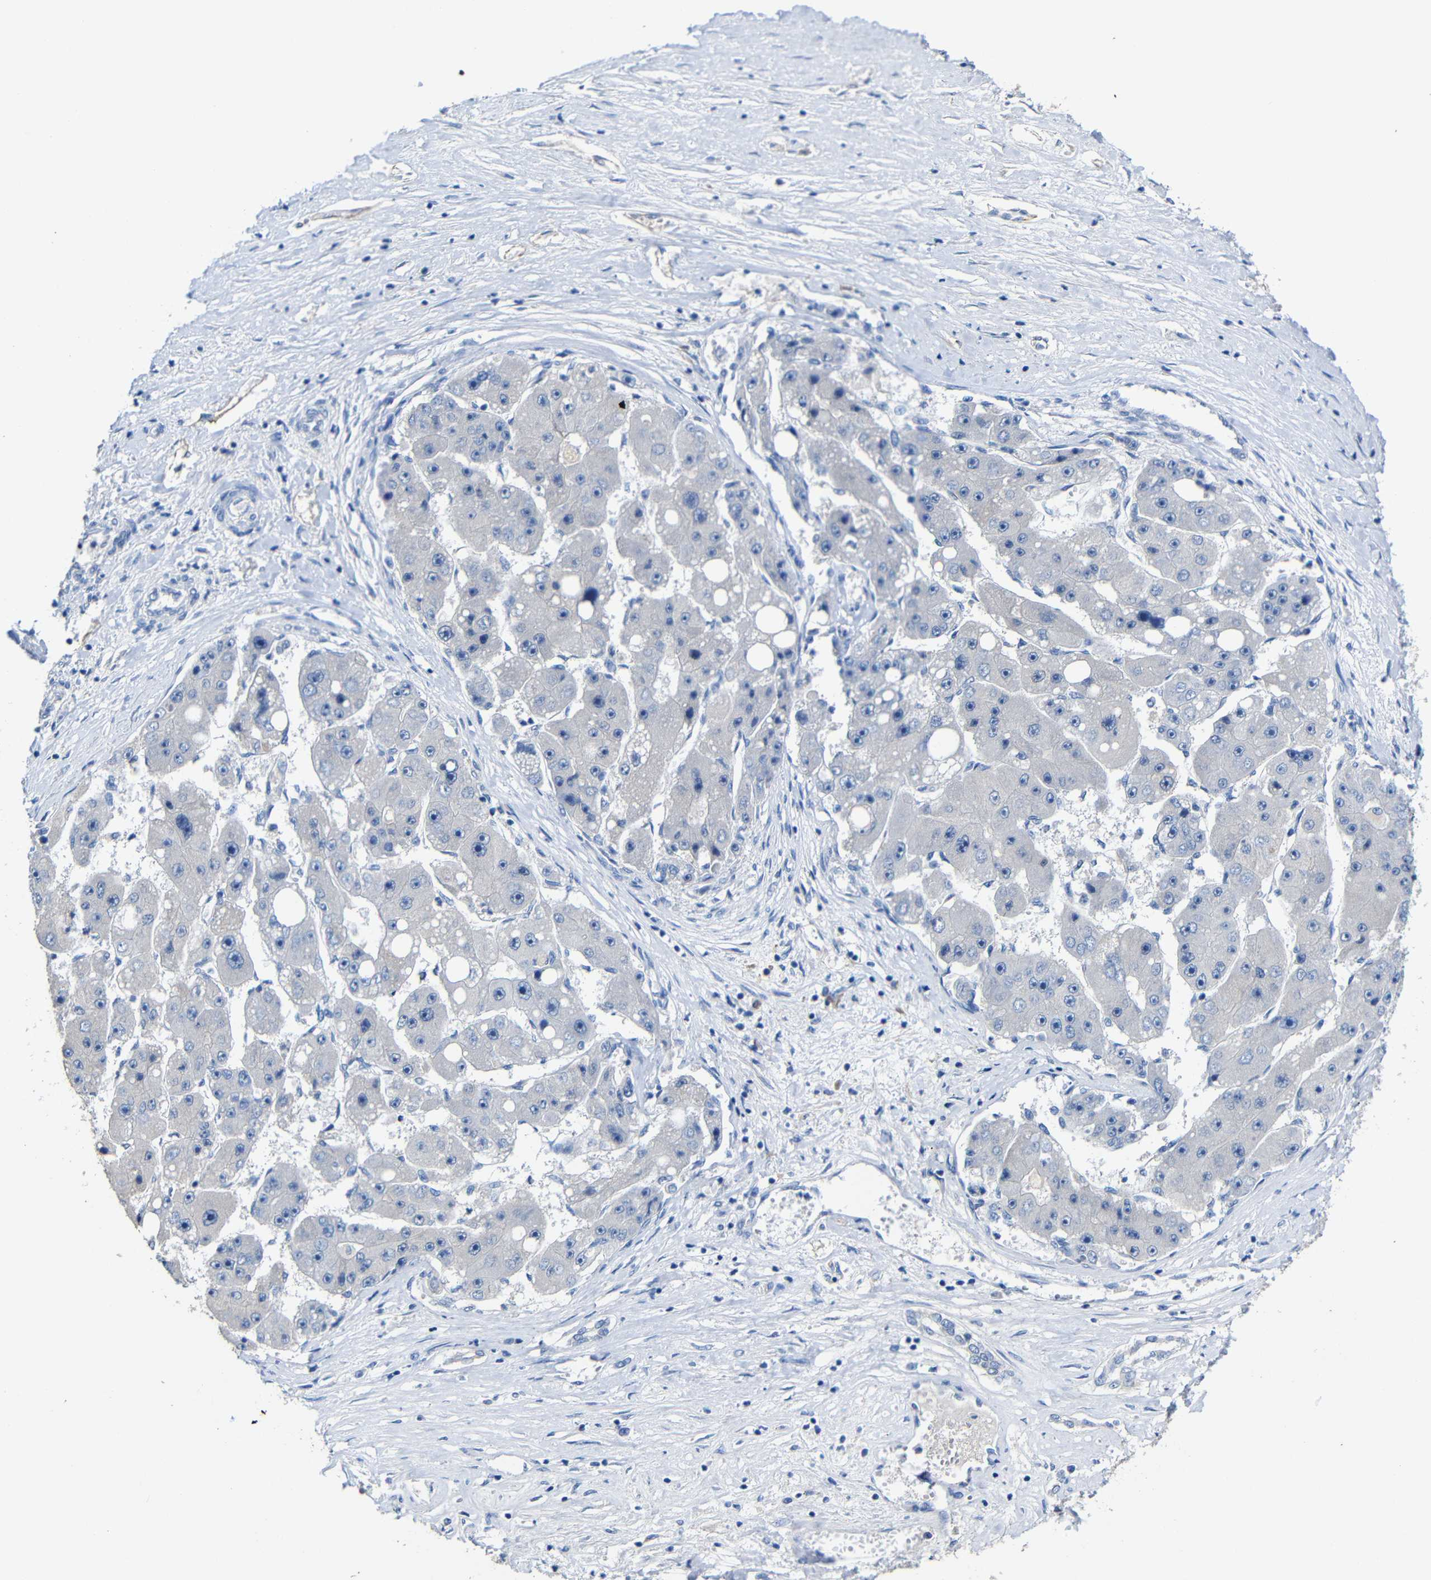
{"staining": {"intensity": "negative", "quantity": "none", "location": "none"}, "tissue": "liver cancer", "cell_type": "Tumor cells", "image_type": "cancer", "snomed": [{"axis": "morphology", "description": "Carcinoma, Hepatocellular, NOS"}, {"axis": "topography", "description": "Liver"}], "caption": "High power microscopy micrograph of an immunohistochemistry photomicrograph of hepatocellular carcinoma (liver), revealing no significant expression in tumor cells.", "gene": "ACKR2", "patient": {"sex": "female", "age": 61}}